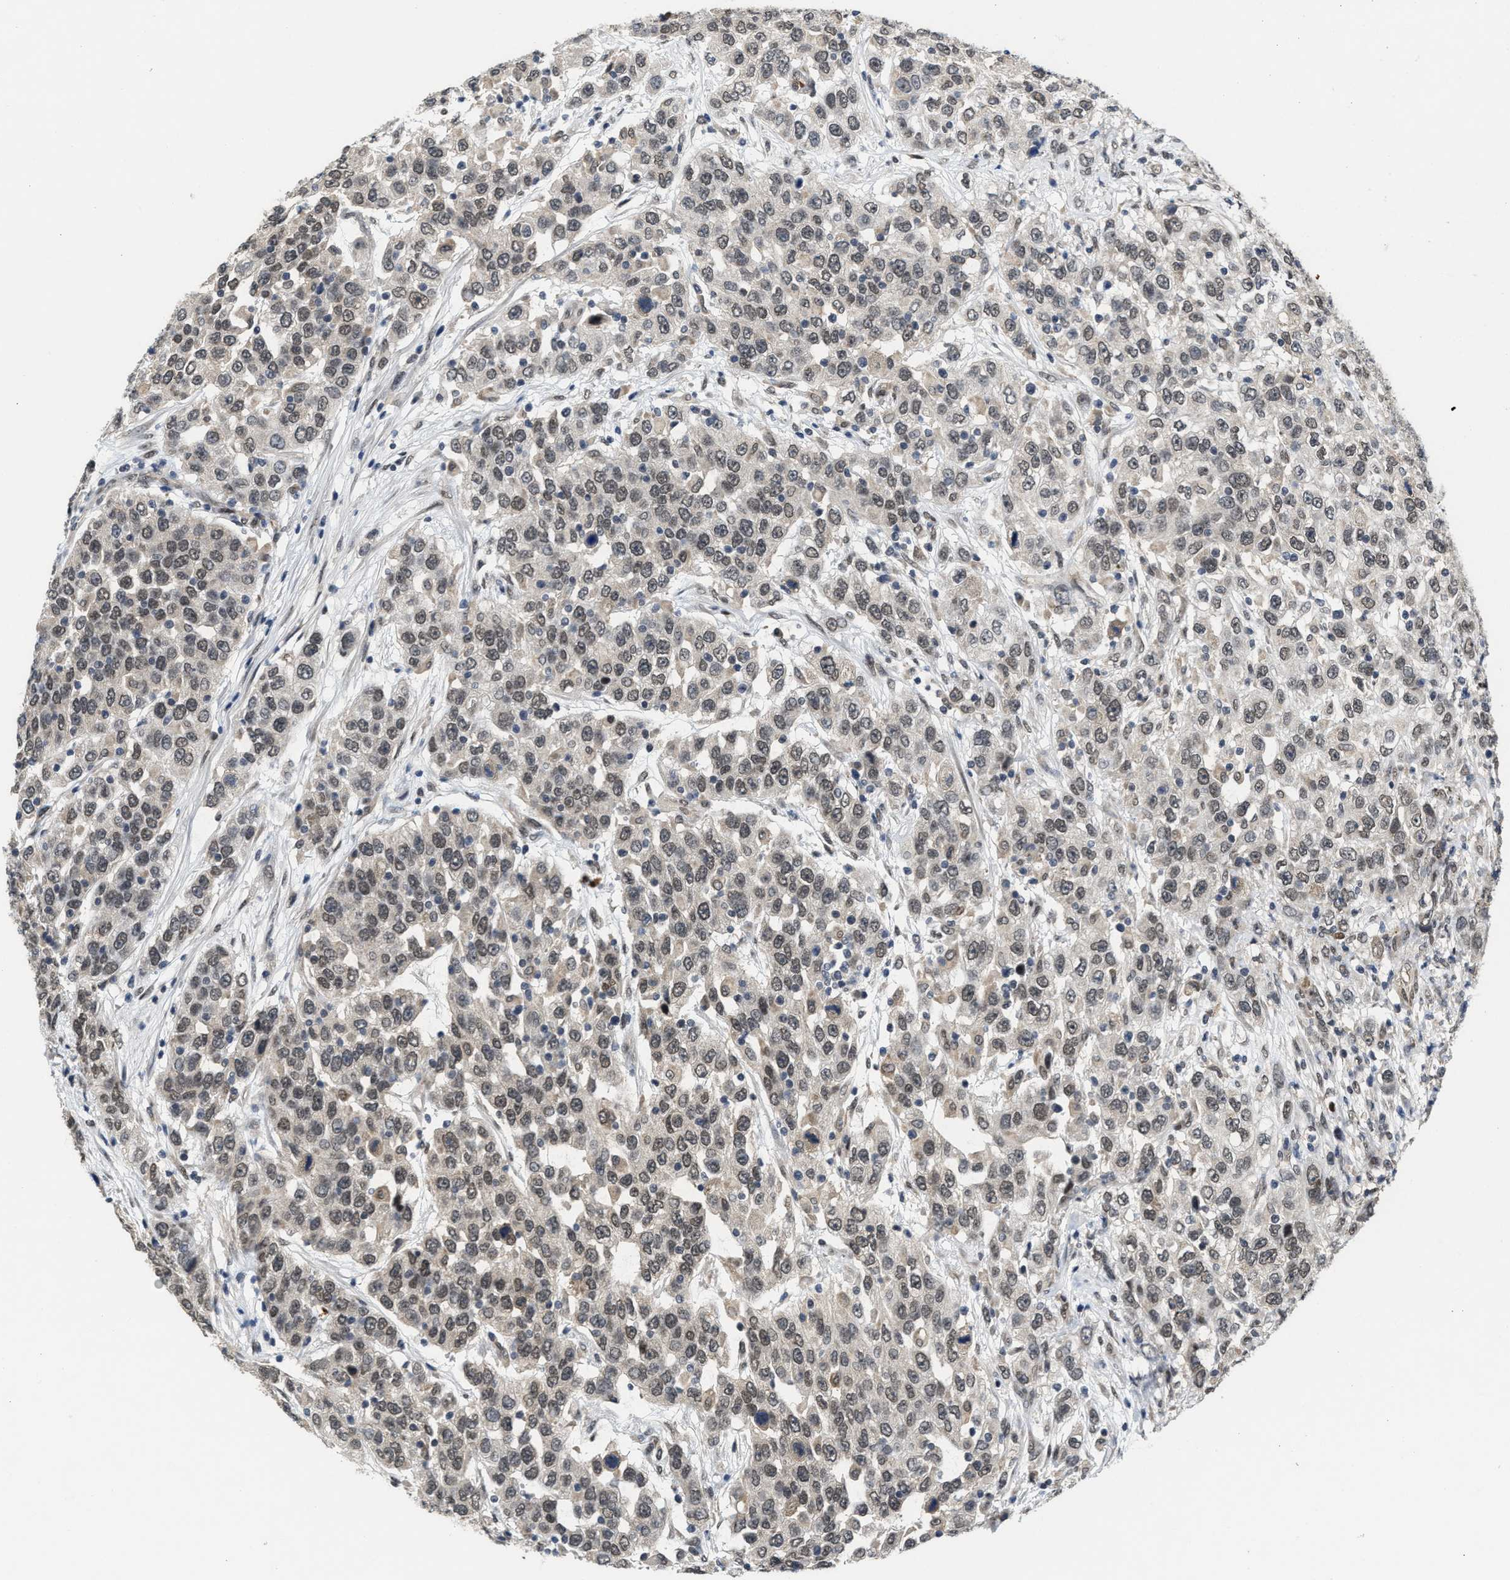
{"staining": {"intensity": "weak", "quantity": "25%-75%", "location": "cytoplasmic/membranous"}, "tissue": "urothelial cancer", "cell_type": "Tumor cells", "image_type": "cancer", "snomed": [{"axis": "morphology", "description": "Urothelial carcinoma, High grade"}, {"axis": "topography", "description": "Urinary bladder"}], "caption": "A high-resolution photomicrograph shows IHC staining of urothelial carcinoma (high-grade), which shows weak cytoplasmic/membranous expression in approximately 25%-75% of tumor cells.", "gene": "KIF24", "patient": {"sex": "female", "age": 80}}